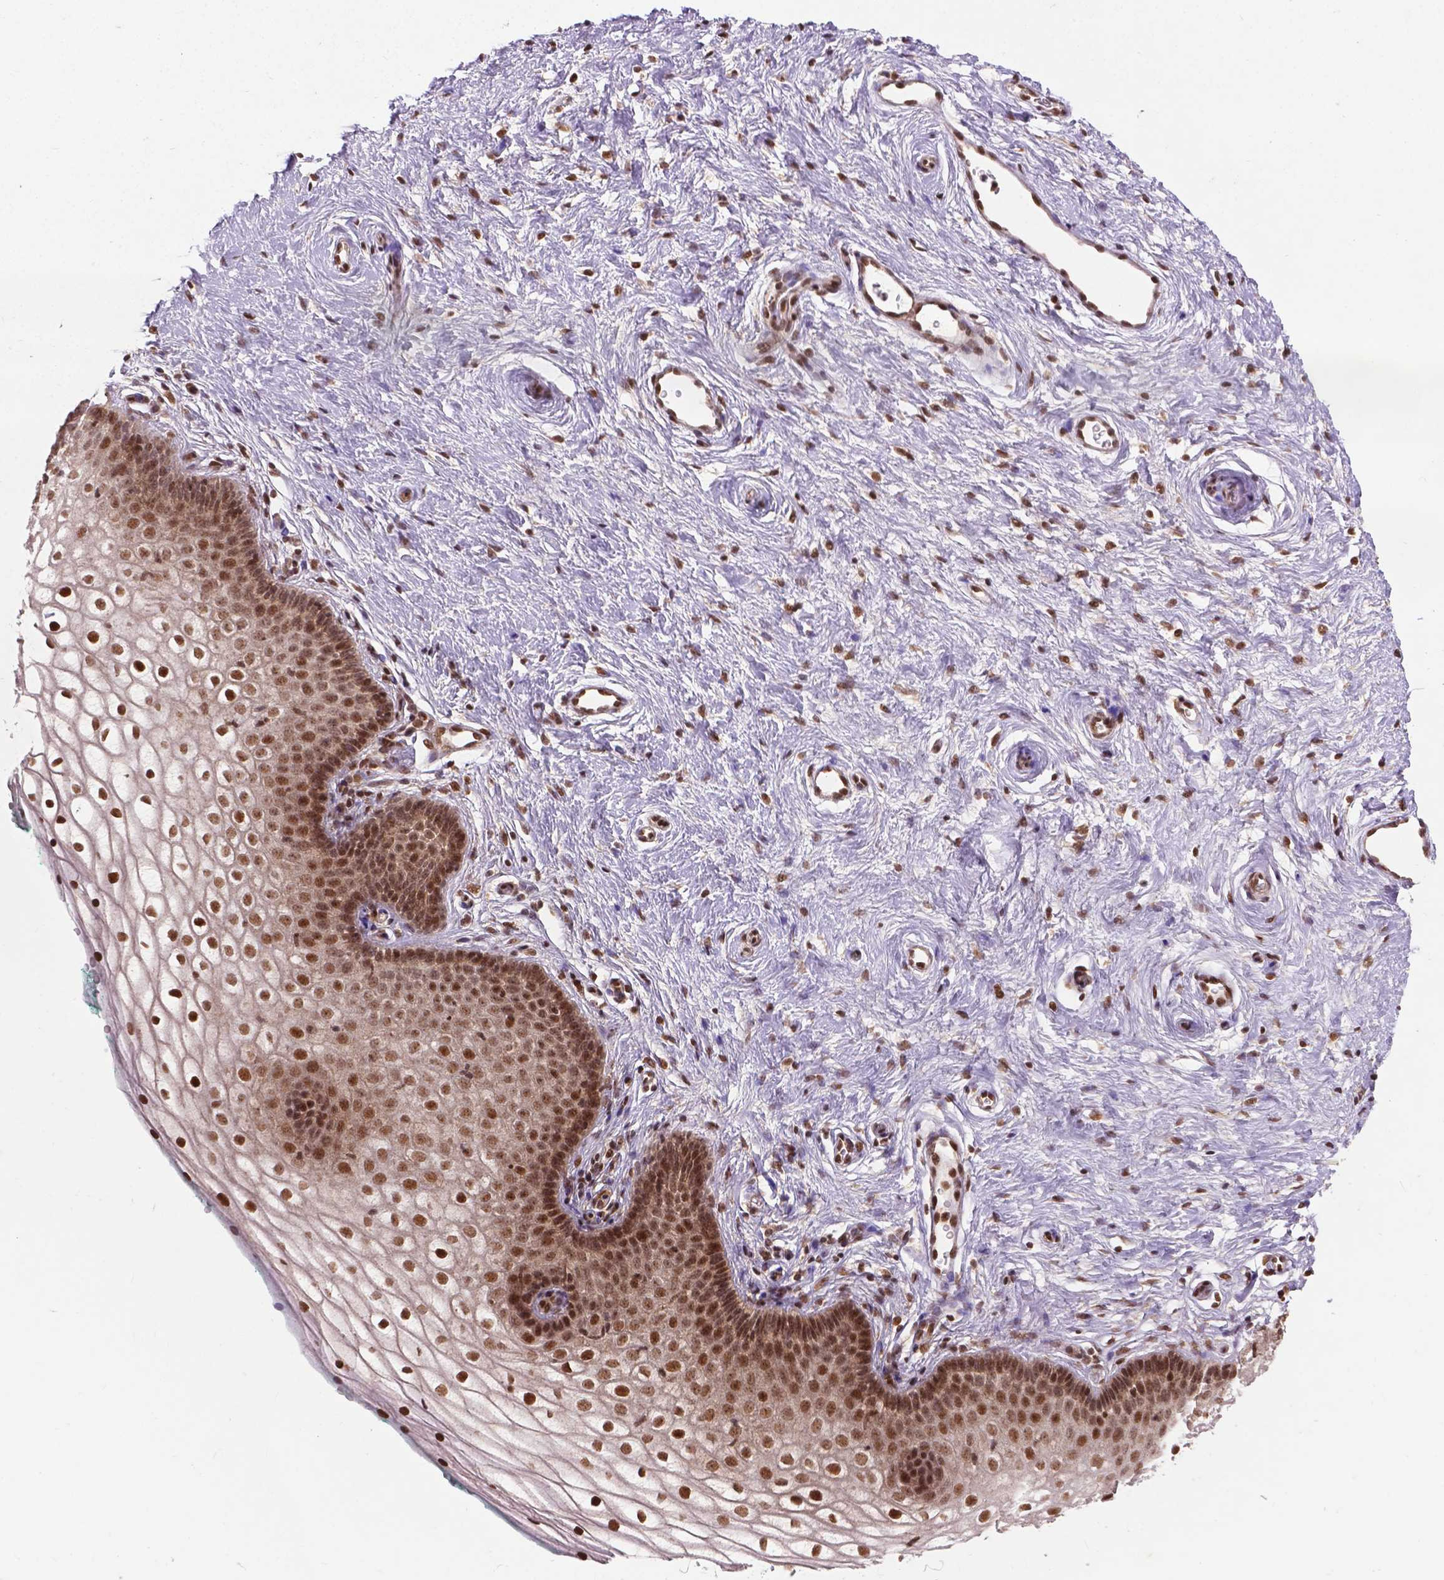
{"staining": {"intensity": "moderate", "quantity": ">75%", "location": "nuclear"}, "tissue": "vagina", "cell_type": "Squamous epithelial cells", "image_type": "normal", "snomed": [{"axis": "morphology", "description": "Normal tissue, NOS"}, {"axis": "topography", "description": "Vagina"}], "caption": "Squamous epithelial cells demonstrate medium levels of moderate nuclear expression in about >75% of cells in unremarkable vagina. (brown staining indicates protein expression, while blue staining denotes nuclei).", "gene": "CSNK2A1", "patient": {"sex": "female", "age": 36}}